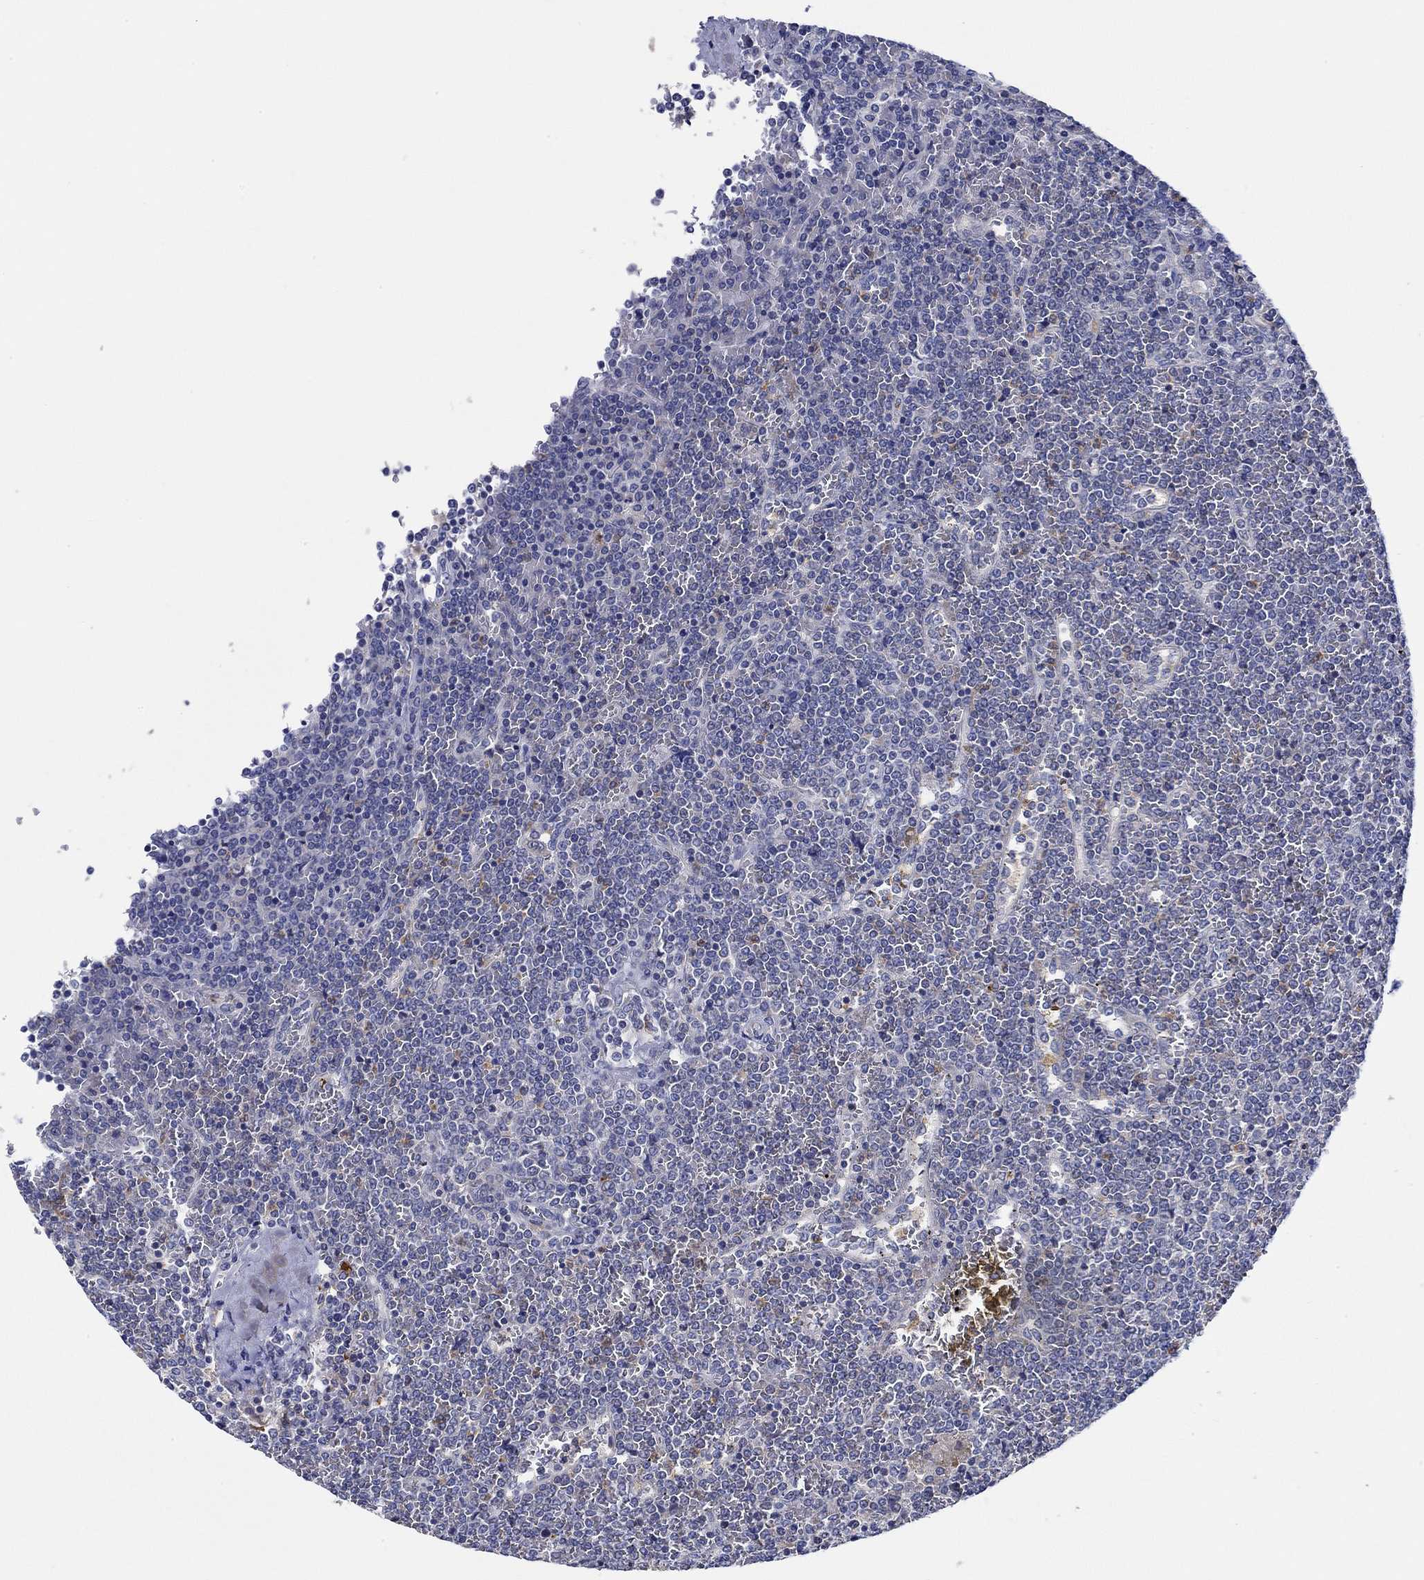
{"staining": {"intensity": "negative", "quantity": "none", "location": "none"}, "tissue": "lymphoma", "cell_type": "Tumor cells", "image_type": "cancer", "snomed": [{"axis": "morphology", "description": "Malignant lymphoma, non-Hodgkin's type, Low grade"}, {"axis": "topography", "description": "Spleen"}], "caption": "Low-grade malignant lymphoma, non-Hodgkin's type stained for a protein using IHC exhibits no staining tumor cells.", "gene": "CFAP61", "patient": {"sex": "female", "age": 19}}